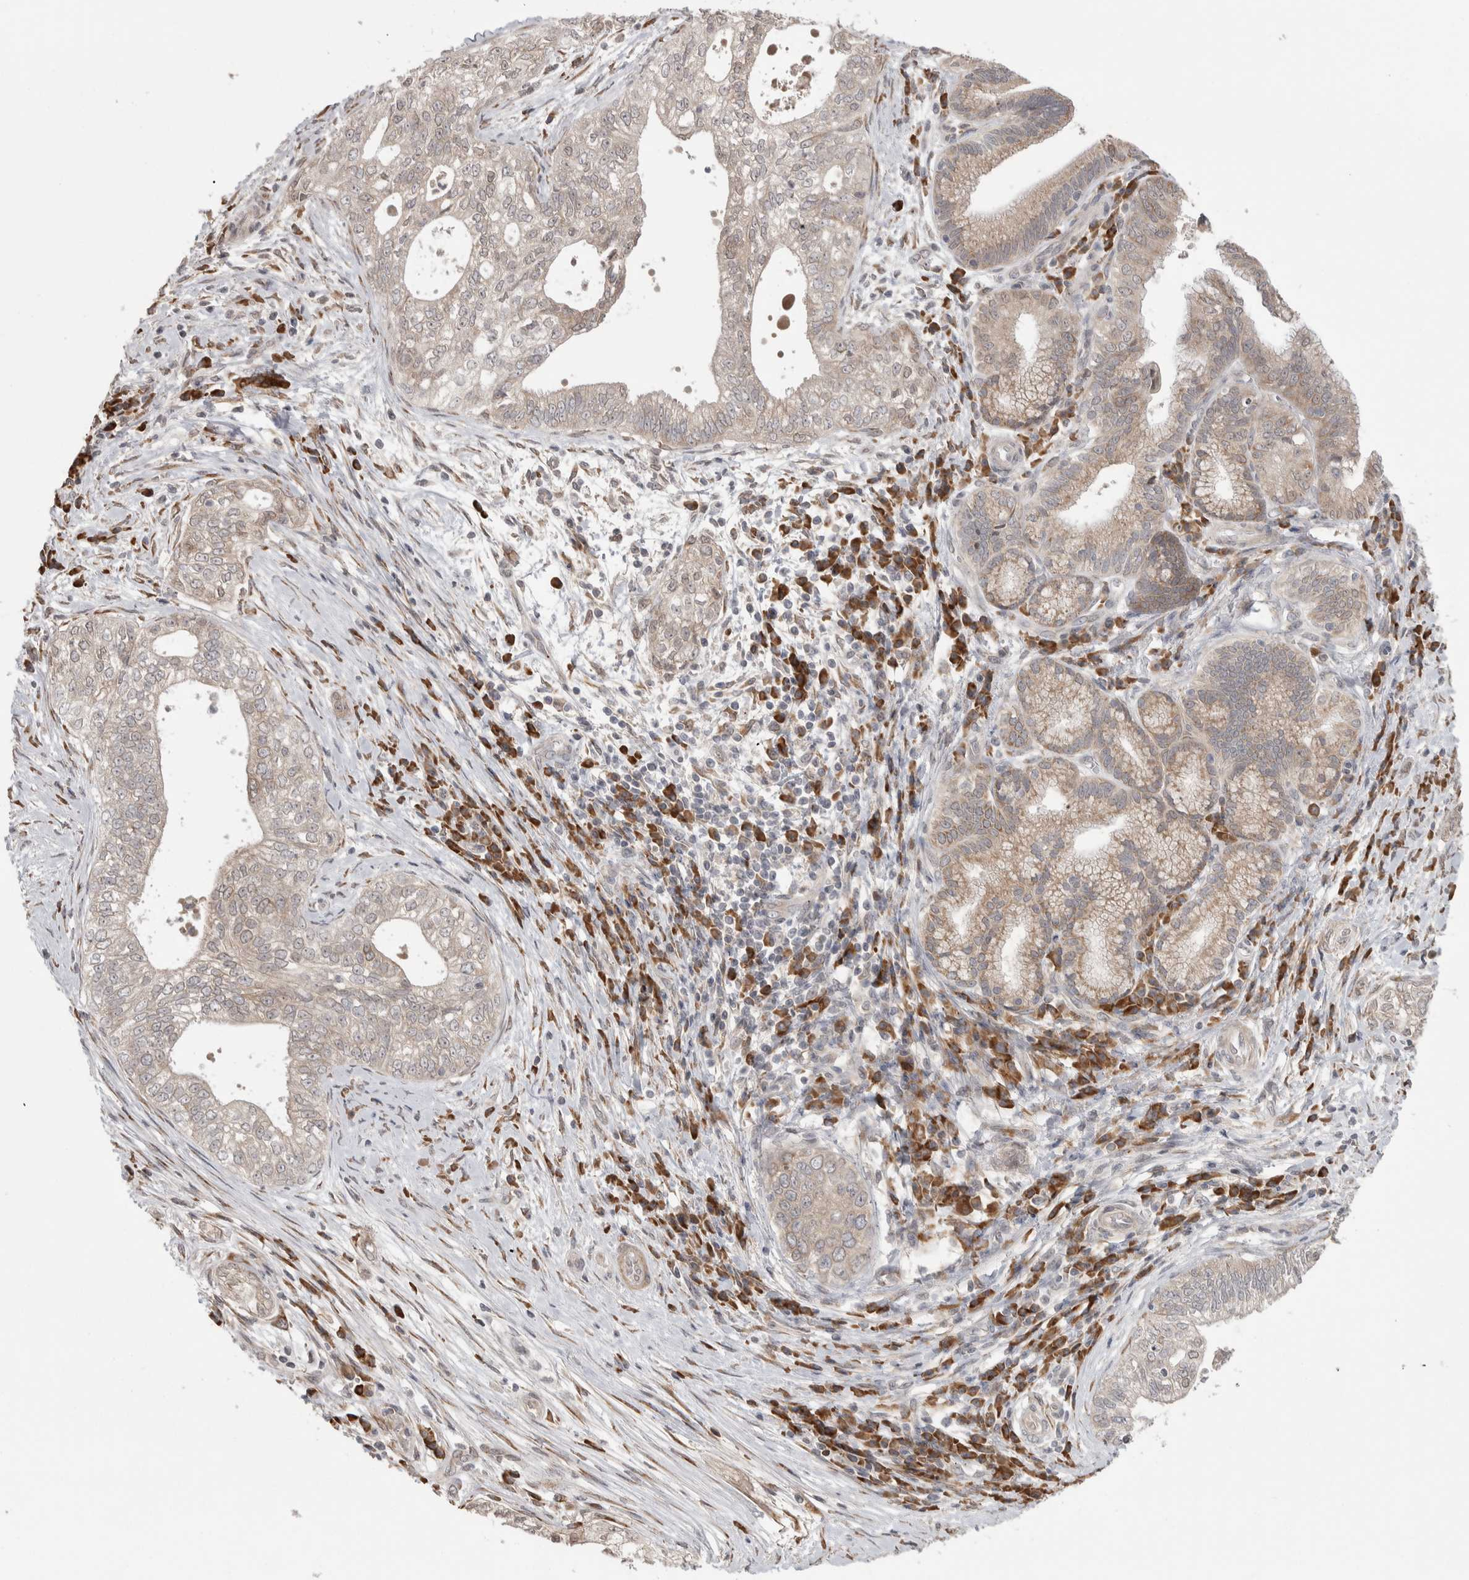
{"staining": {"intensity": "weak", "quantity": "<25%", "location": "cytoplasmic/membranous"}, "tissue": "pancreatic cancer", "cell_type": "Tumor cells", "image_type": "cancer", "snomed": [{"axis": "morphology", "description": "Adenocarcinoma, NOS"}, {"axis": "topography", "description": "Pancreas"}], "caption": "An IHC photomicrograph of adenocarcinoma (pancreatic) is shown. There is no staining in tumor cells of adenocarcinoma (pancreatic). (Immunohistochemistry (ihc), brightfield microscopy, high magnification).", "gene": "CUL2", "patient": {"sex": "male", "age": 72}}